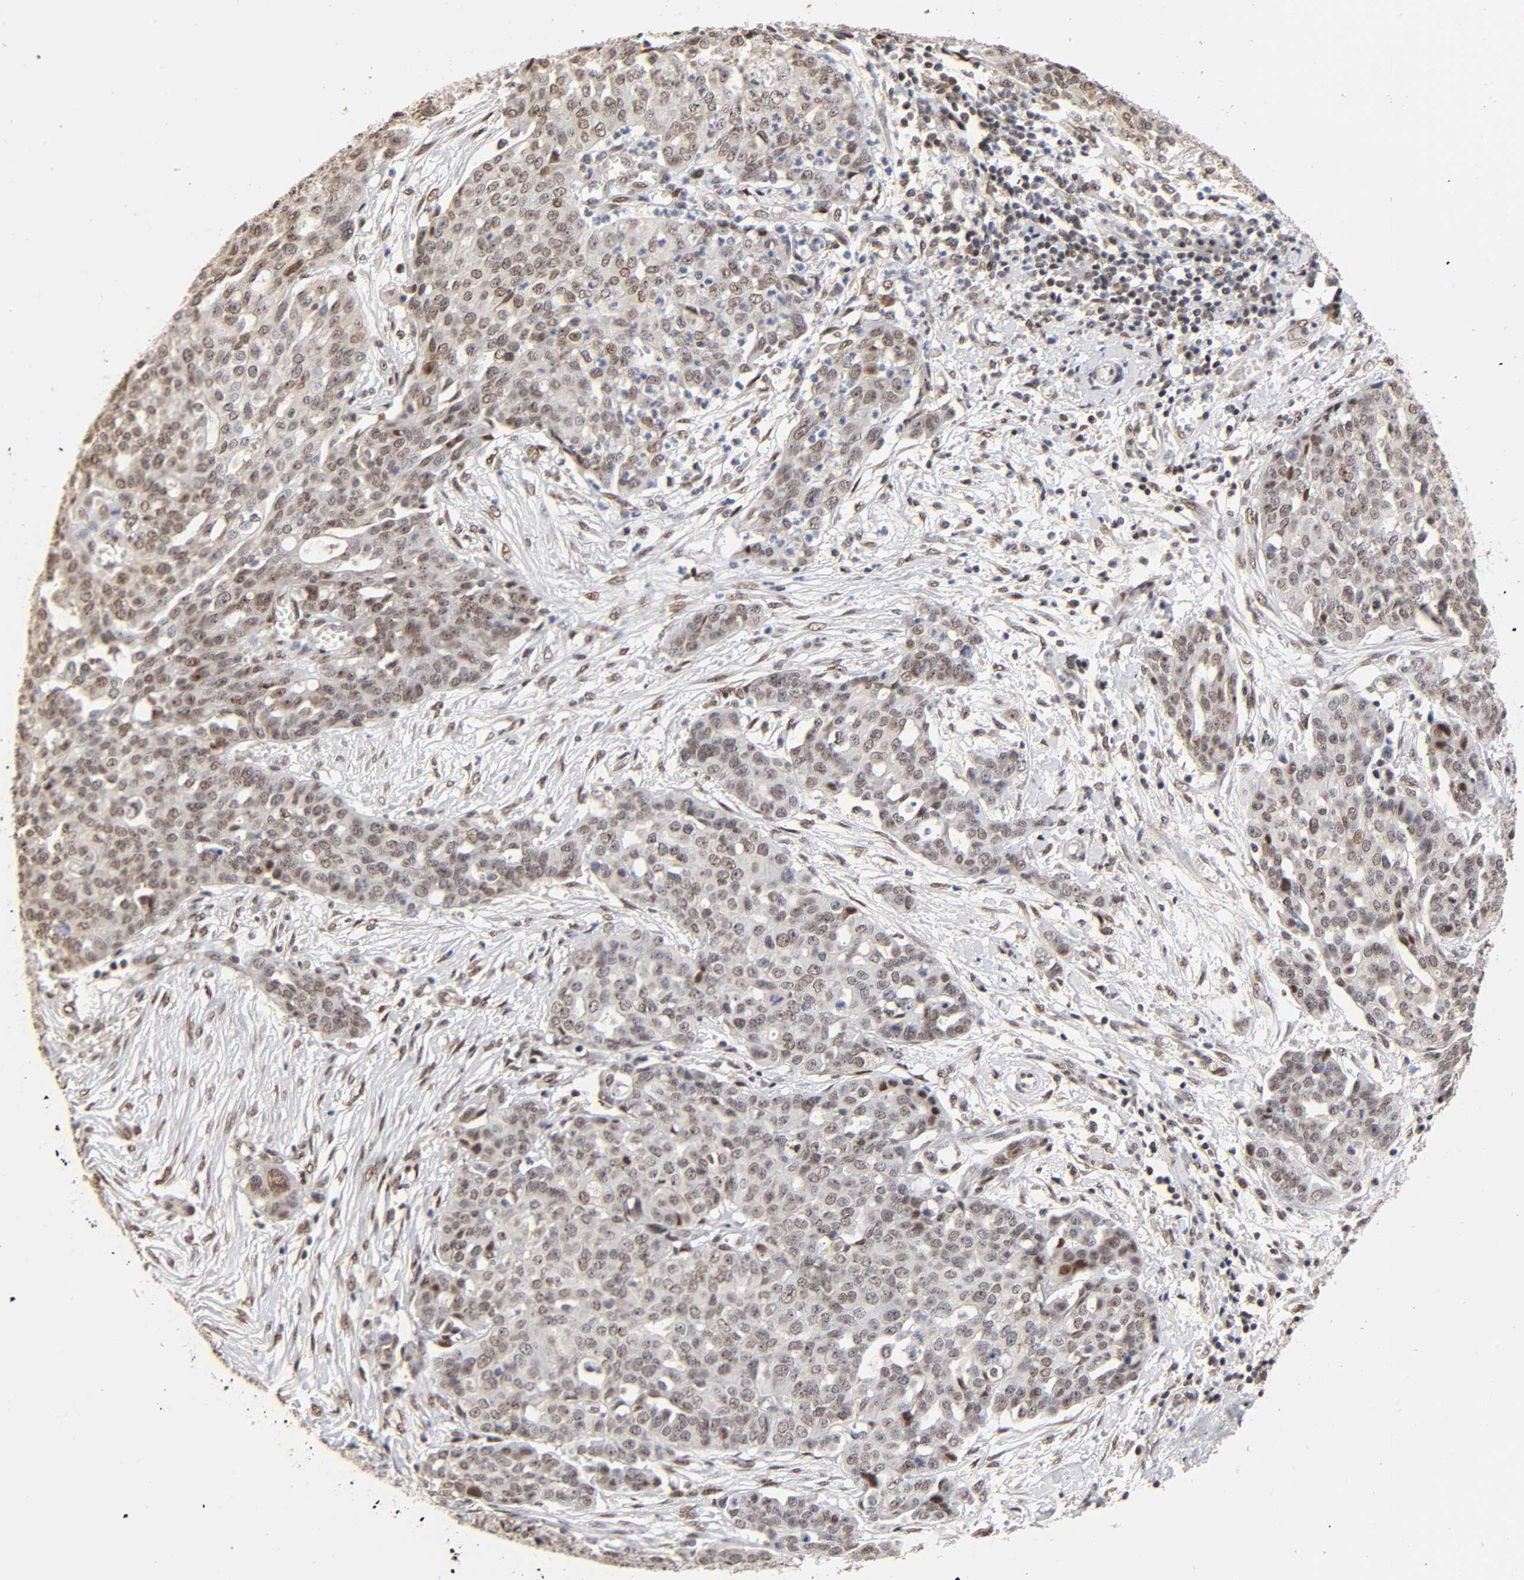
{"staining": {"intensity": "weak", "quantity": ">75%", "location": "nuclear"}, "tissue": "ovarian cancer", "cell_type": "Tumor cells", "image_type": "cancer", "snomed": [{"axis": "morphology", "description": "Cystadenocarcinoma, serous, NOS"}, {"axis": "topography", "description": "Soft tissue"}, {"axis": "topography", "description": "Ovary"}], "caption": "Human ovarian cancer stained with a protein marker exhibits weak staining in tumor cells.", "gene": "TP53RK", "patient": {"sex": "female", "age": 57}}